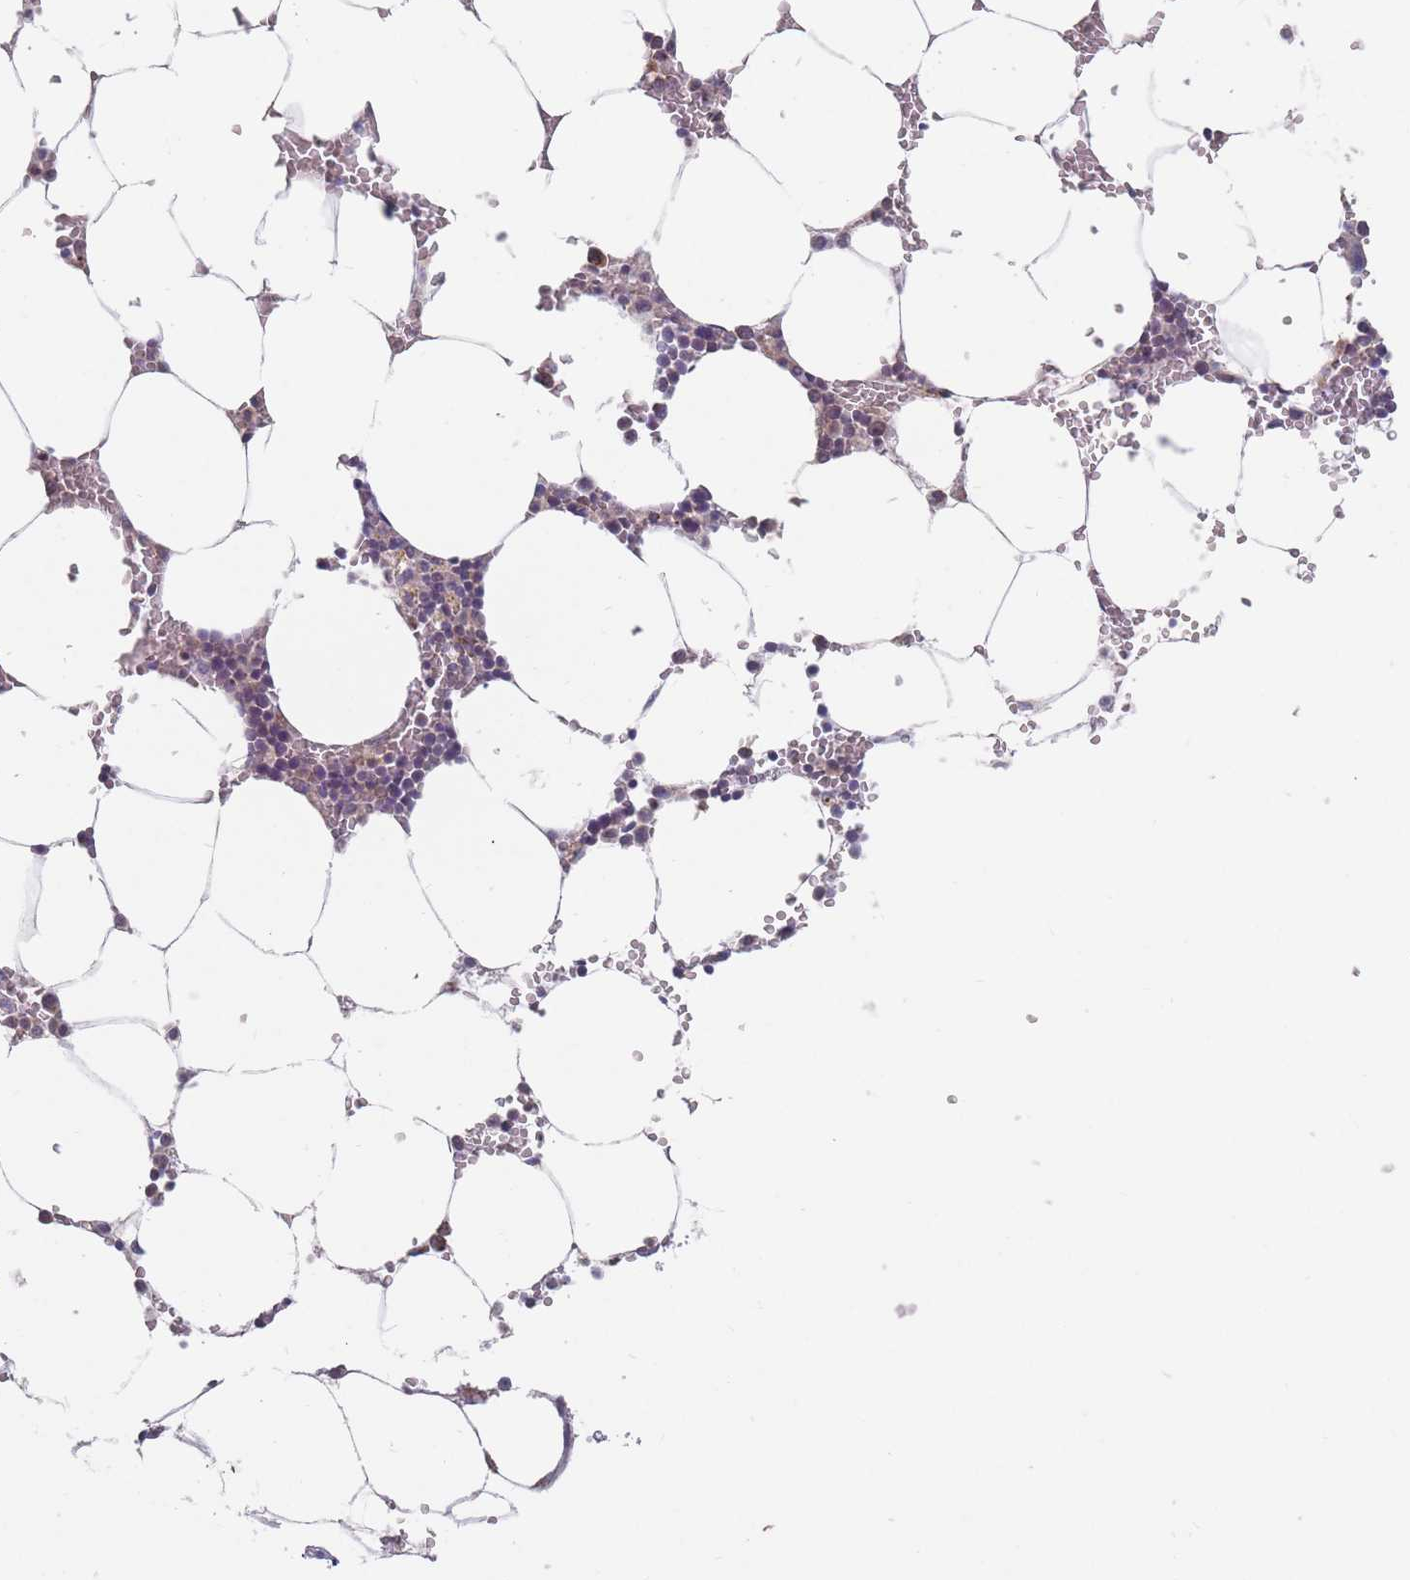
{"staining": {"intensity": "weak", "quantity": "<25%", "location": "cytoplasmic/membranous"}, "tissue": "bone marrow", "cell_type": "Hematopoietic cells", "image_type": "normal", "snomed": [{"axis": "morphology", "description": "Normal tissue, NOS"}, {"axis": "topography", "description": "Bone marrow"}], "caption": "Protein analysis of benign bone marrow demonstrates no significant expression in hematopoietic cells. (Brightfield microscopy of DAB (3,3'-diaminobenzidine) IHC at high magnification).", "gene": "PEX7", "patient": {"sex": "male", "age": 70}}